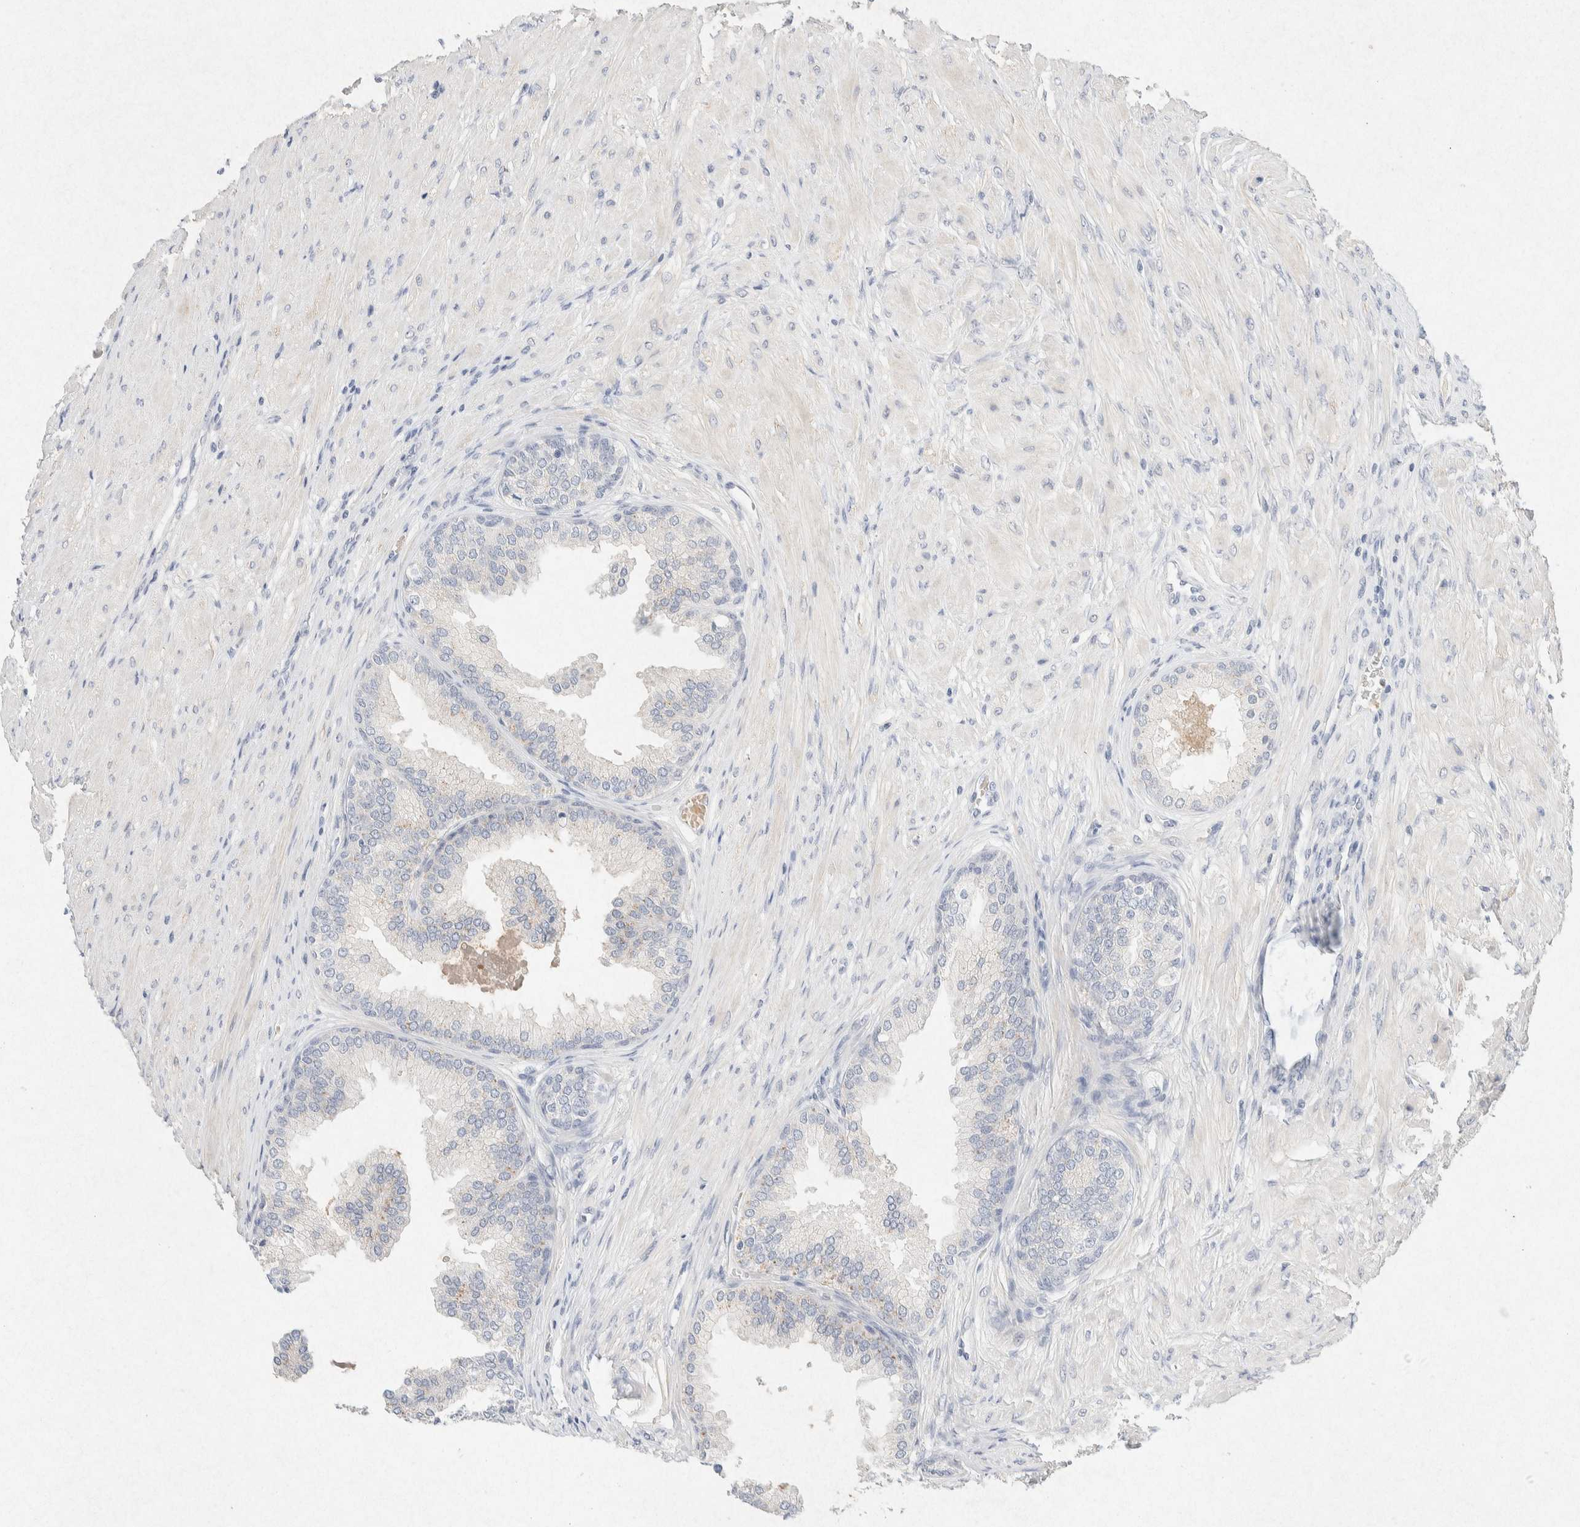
{"staining": {"intensity": "negative", "quantity": "none", "location": "none"}, "tissue": "prostate cancer", "cell_type": "Tumor cells", "image_type": "cancer", "snomed": [{"axis": "morphology", "description": "Adenocarcinoma, High grade"}, {"axis": "topography", "description": "Prostate"}], "caption": "Prostate adenocarcinoma (high-grade) was stained to show a protein in brown. There is no significant expression in tumor cells.", "gene": "GNAI1", "patient": {"sex": "male", "age": 59}}